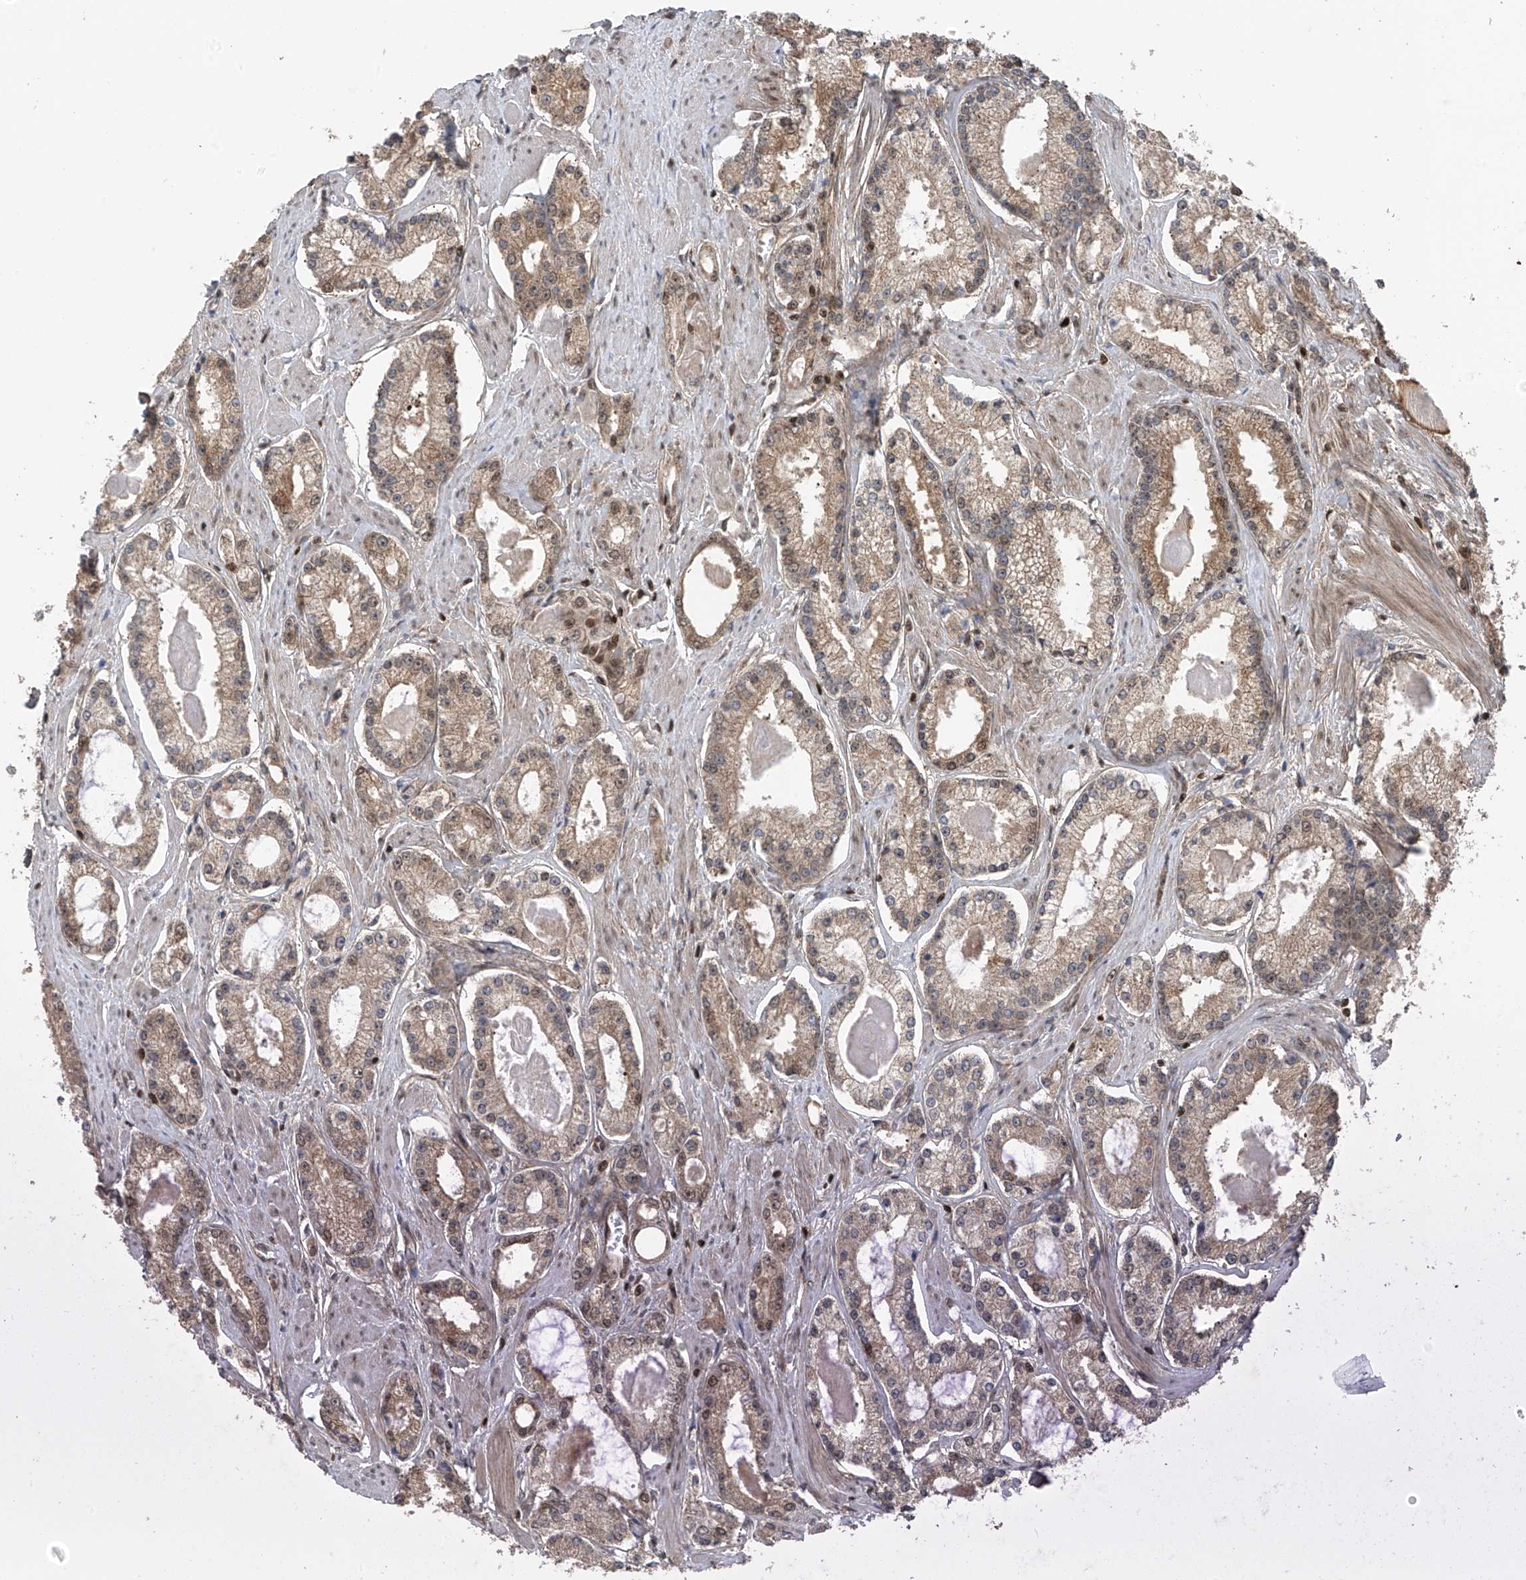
{"staining": {"intensity": "moderate", "quantity": ">75%", "location": "cytoplasmic/membranous,nuclear"}, "tissue": "prostate cancer", "cell_type": "Tumor cells", "image_type": "cancer", "snomed": [{"axis": "morphology", "description": "Adenocarcinoma, Low grade"}, {"axis": "topography", "description": "Prostate"}], "caption": "A brown stain shows moderate cytoplasmic/membranous and nuclear staining of a protein in prostate cancer tumor cells.", "gene": "DNAJC9", "patient": {"sex": "male", "age": 54}}